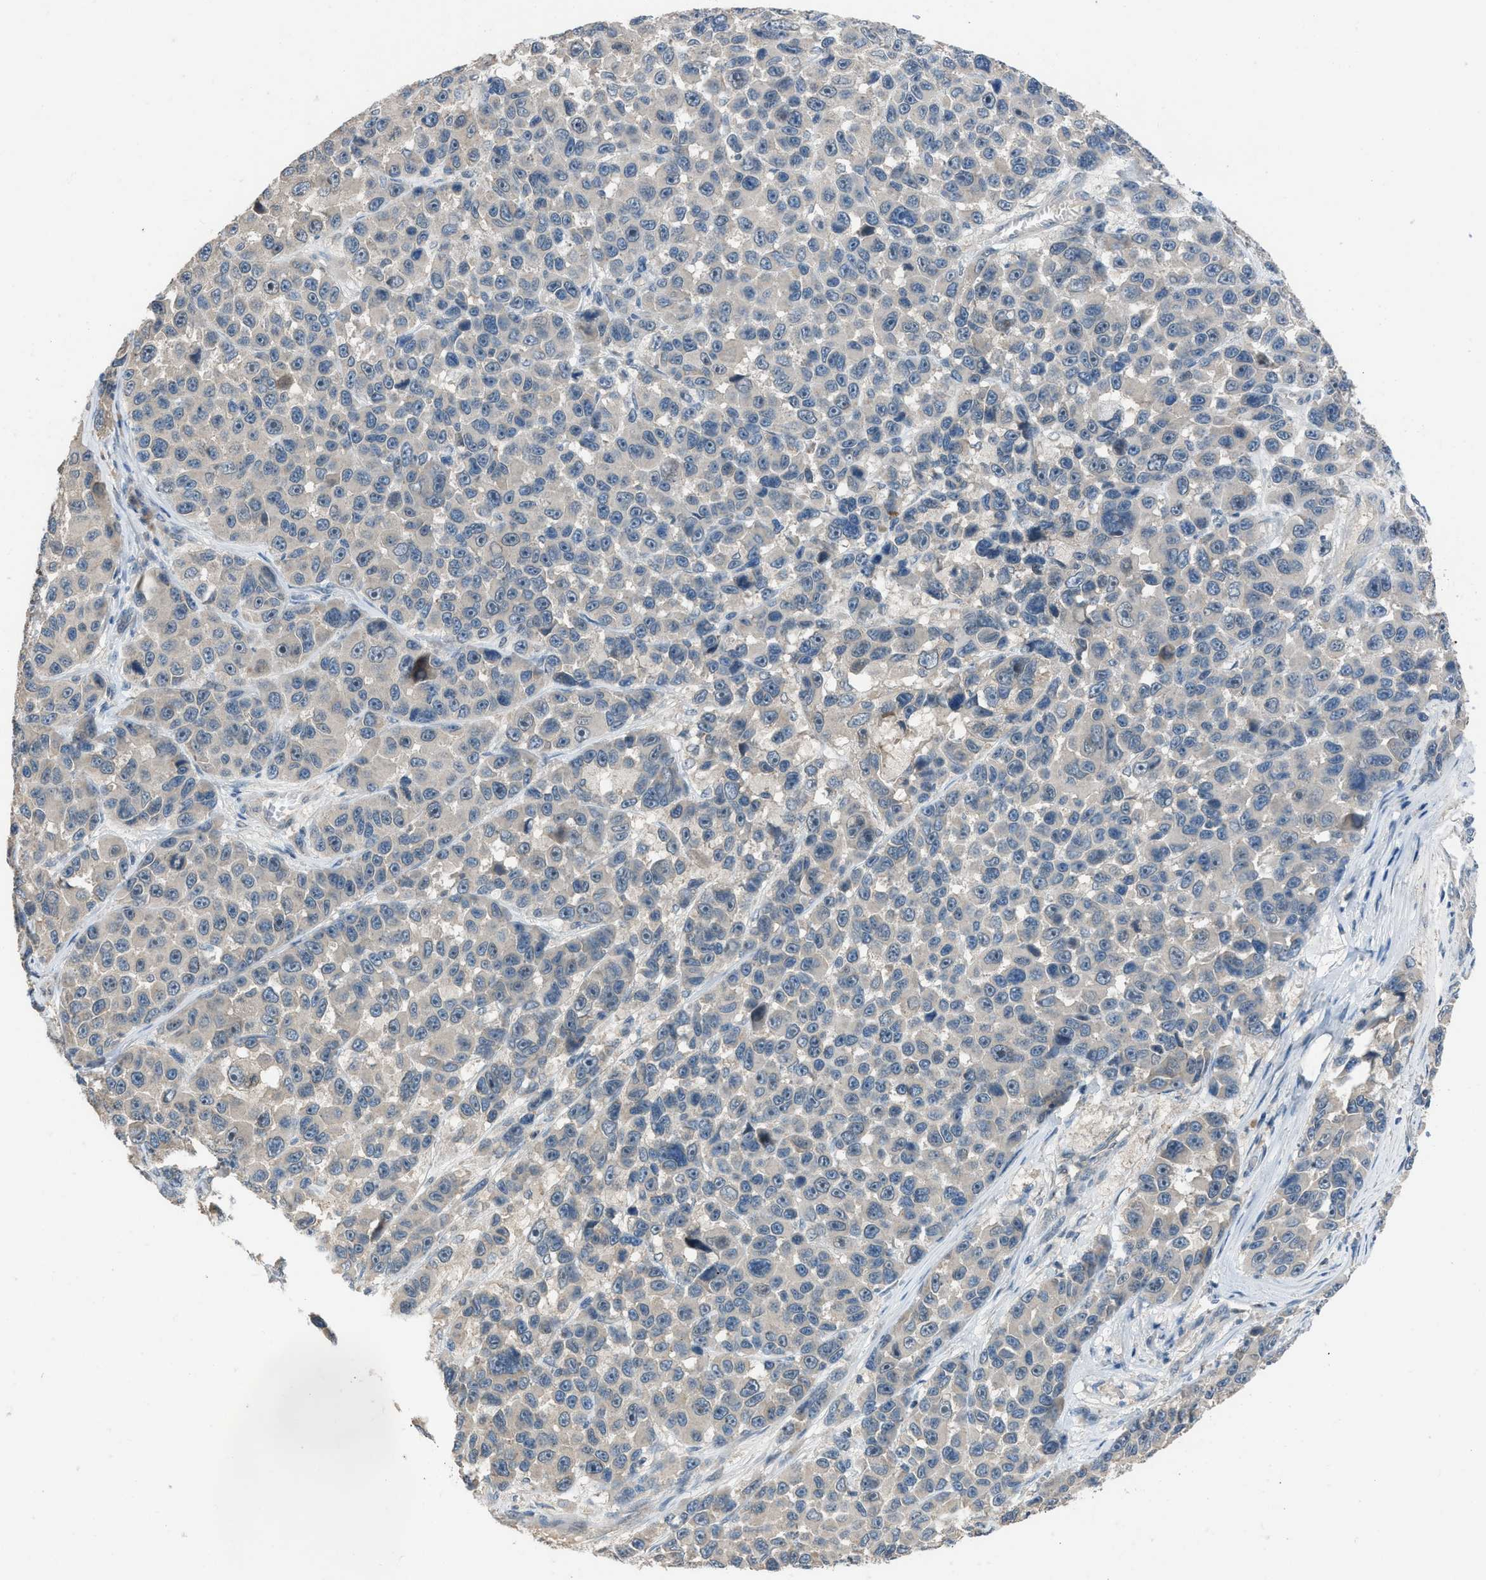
{"staining": {"intensity": "moderate", "quantity": "<25%", "location": "cytoplasmic/membranous,nuclear"}, "tissue": "melanoma", "cell_type": "Tumor cells", "image_type": "cancer", "snomed": [{"axis": "morphology", "description": "Malignant melanoma, NOS"}, {"axis": "topography", "description": "Skin"}], "caption": "Melanoma stained for a protein exhibits moderate cytoplasmic/membranous and nuclear positivity in tumor cells.", "gene": "MIS18A", "patient": {"sex": "male", "age": 53}}